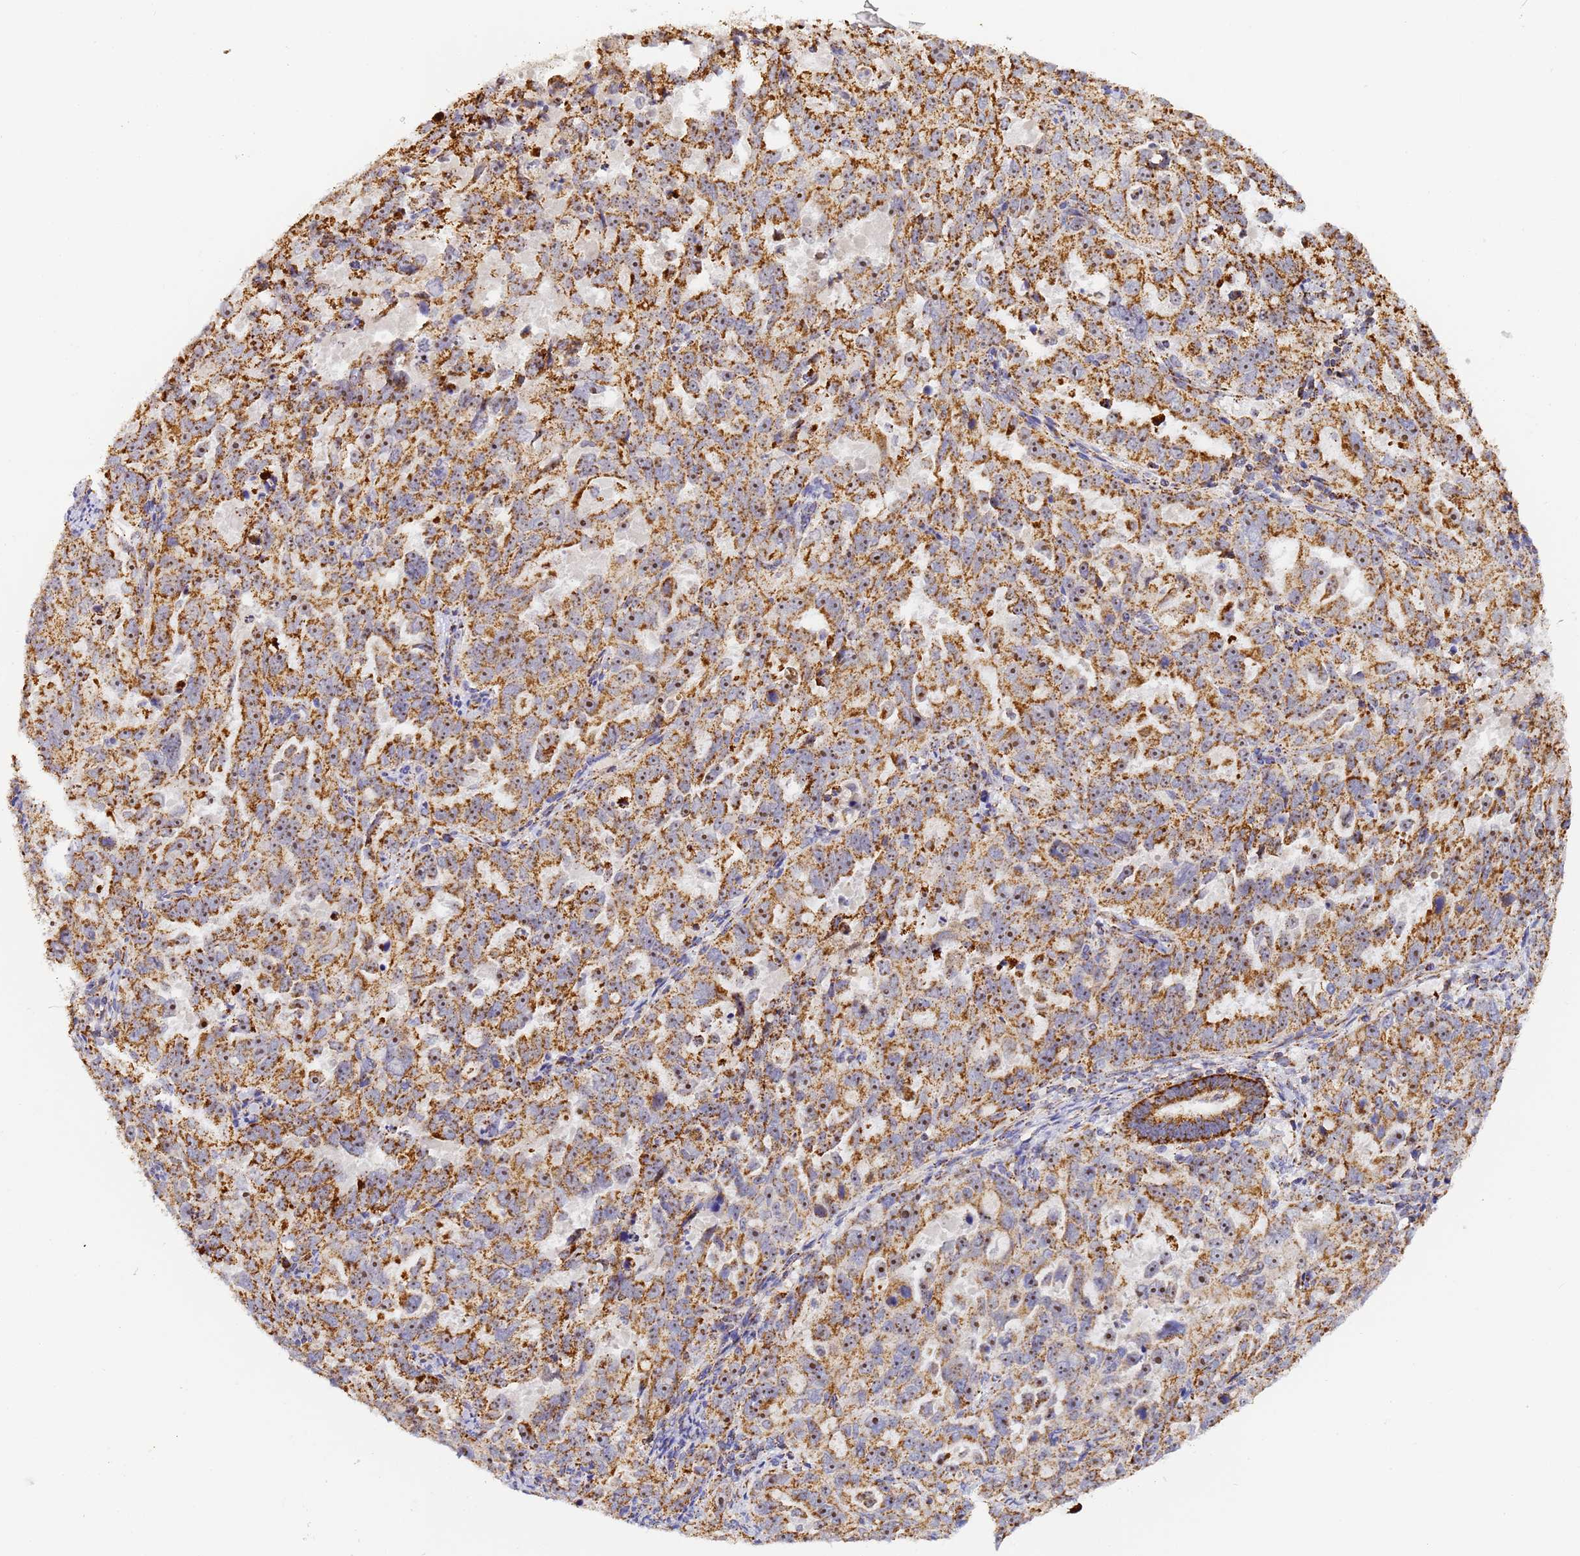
{"staining": {"intensity": "strong", "quantity": ">75%", "location": "cytoplasmic/membranous,nuclear"}, "tissue": "endometrial cancer", "cell_type": "Tumor cells", "image_type": "cancer", "snomed": [{"axis": "morphology", "description": "Adenocarcinoma, NOS"}, {"axis": "topography", "description": "Endometrium"}], "caption": "High-magnification brightfield microscopy of endometrial cancer stained with DAB (3,3'-diaminobenzidine) (brown) and counterstained with hematoxylin (blue). tumor cells exhibit strong cytoplasmic/membranous and nuclear positivity is appreciated in about>75% of cells.", "gene": "FRG2C", "patient": {"sex": "female", "age": 65}}